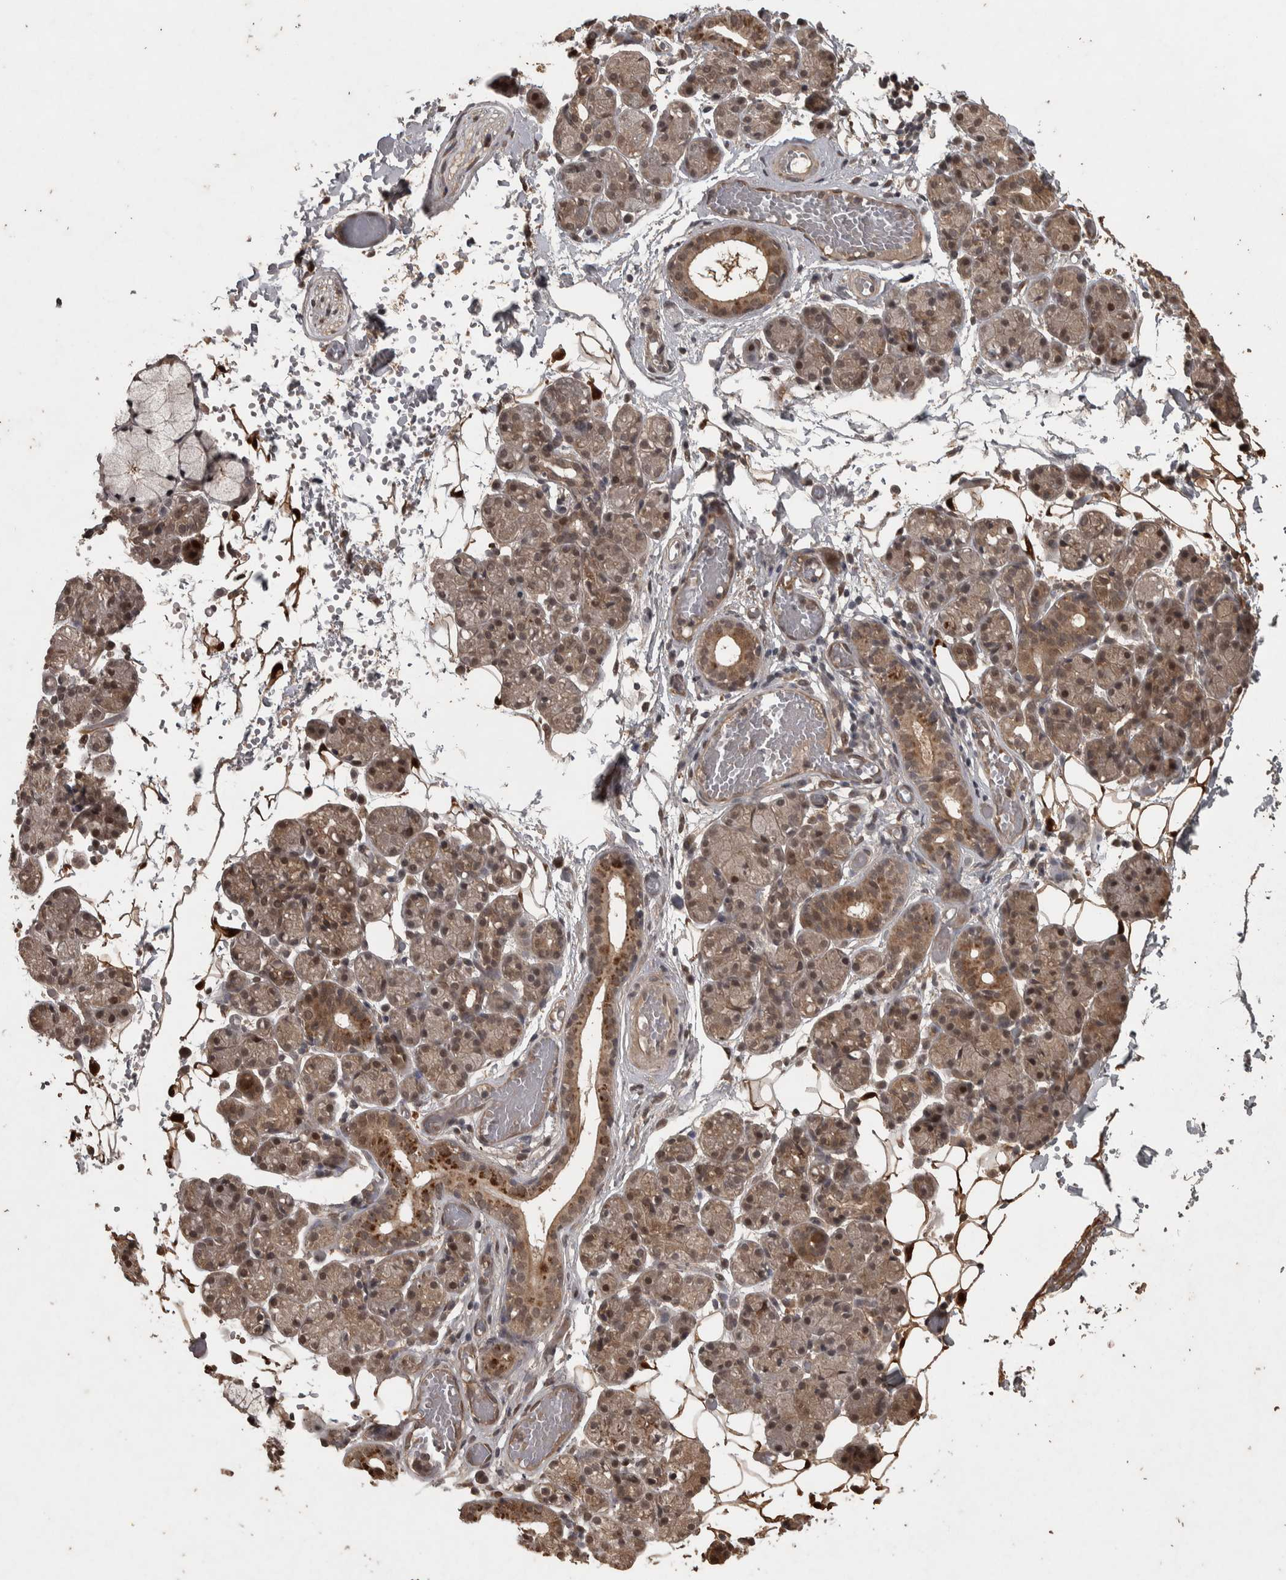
{"staining": {"intensity": "moderate", "quantity": "25%-75%", "location": "cytoplasmic/membranous,nuclear"}, "tissue": "salivary gland", "cell_type": "Glandular cells", "image_type": "normal", "snomed": [{"axis": "morphology", "description": "Normal tissue, NOS"}, {"axis": "topography", "description": "Salivary gland"}], "caption": "High-power microscopy captured an immunohistochemistry (IHC) image of benign salivary gland, revealing moderate cytoplasmic/membranous,nuclear expression in approximately 25%-75% of glandular cells. (DAB (3,3'-diaminobenzidine) IHC with brightfield microscopy, high magnification).", "gene": "ACO1", "patient": {"sex": "male", "age": 63}}